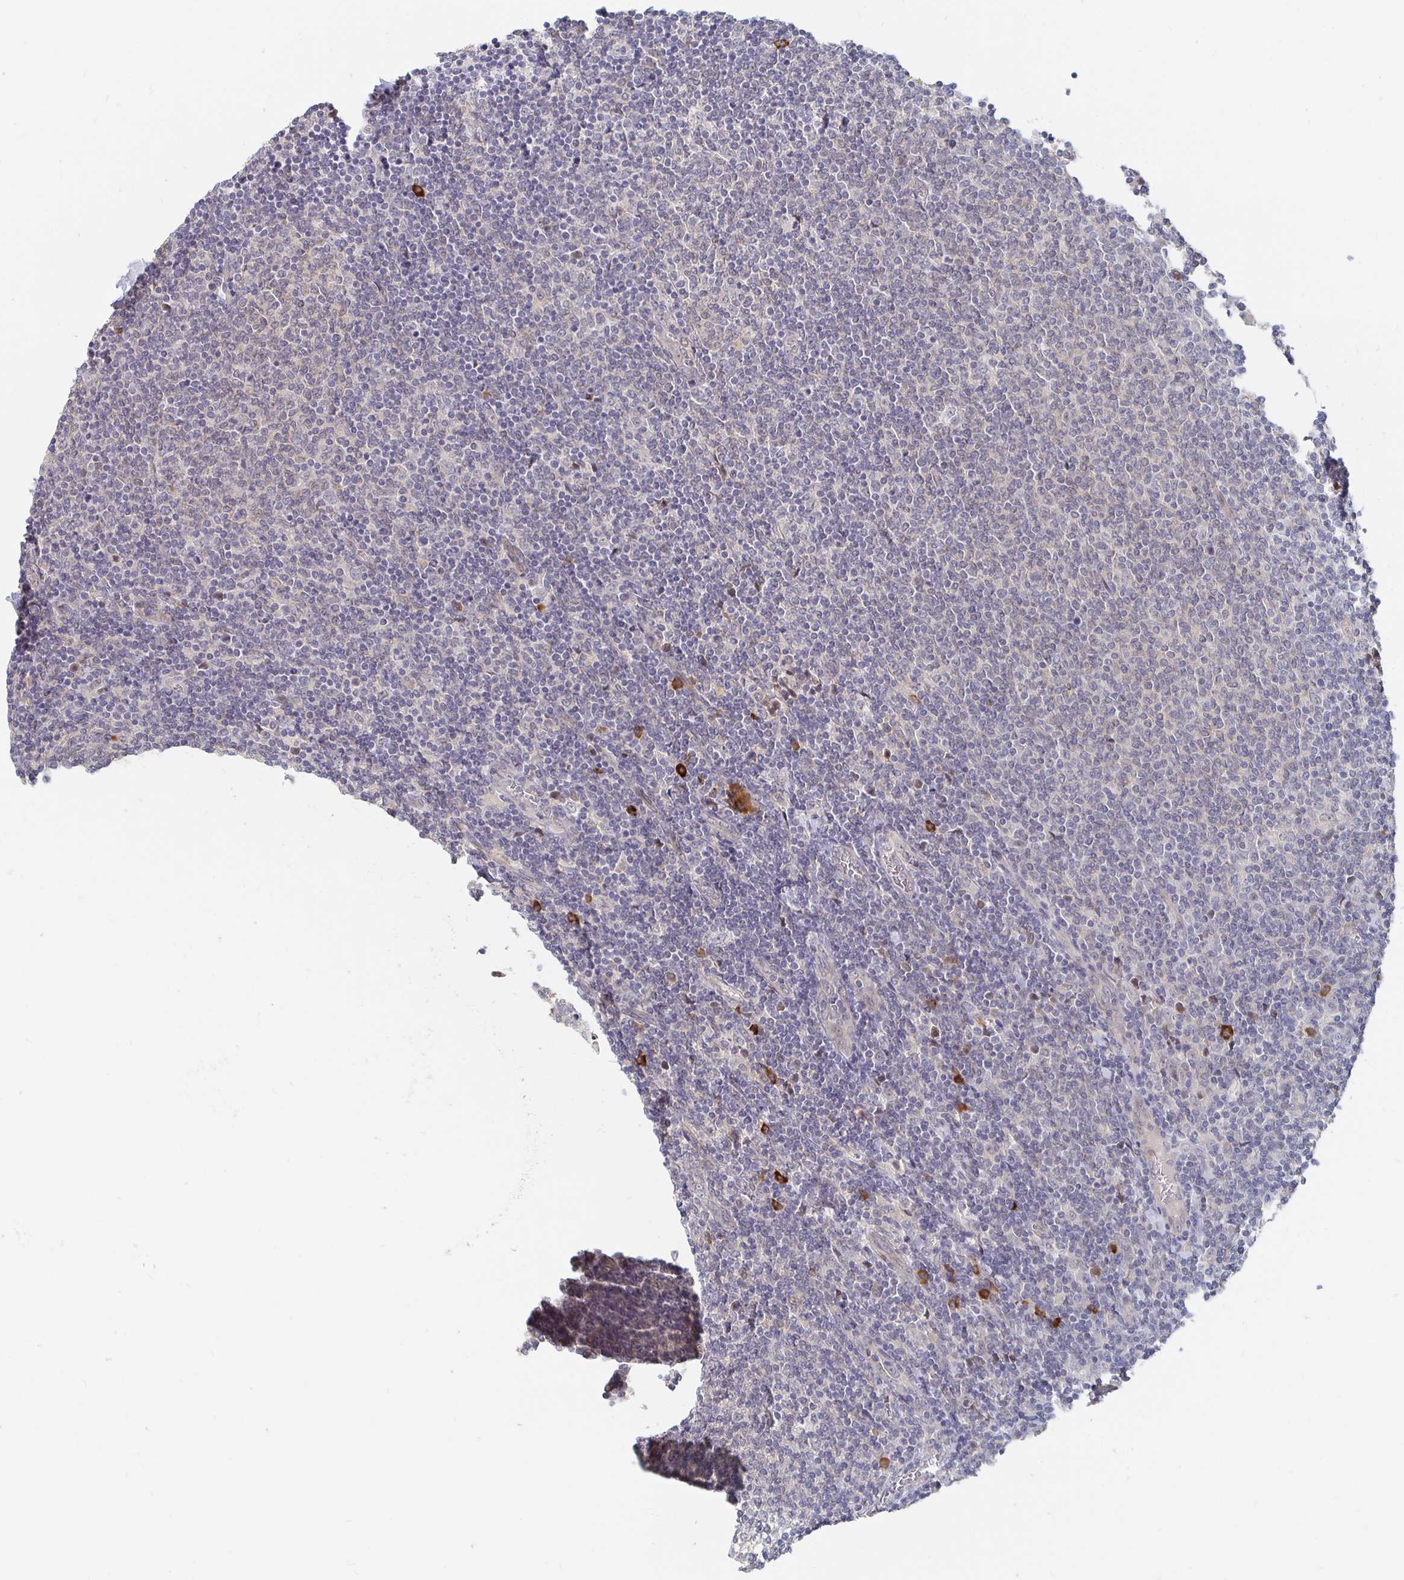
{"staining": {"intensity": "negative", "quantity": "none", "location": "none"}, "tissue": "lymphoma", "cell_type": "Tumor cells", "image_type": "cancer", "snomed": [{"axis": "morphology", "description": "Malignant lymphoma, non-Hodgkin's type, Low grade"}, {"axis": "topography", "description": "Lymph node"}], "caption": "The photomicrograph demonstrates no significant expression in tumor cells of malignant lymphoma, non-Hodgkin's type (low-grade).", "gene": "MEIS1", "patient": {"sex": "male", "age": 52}}